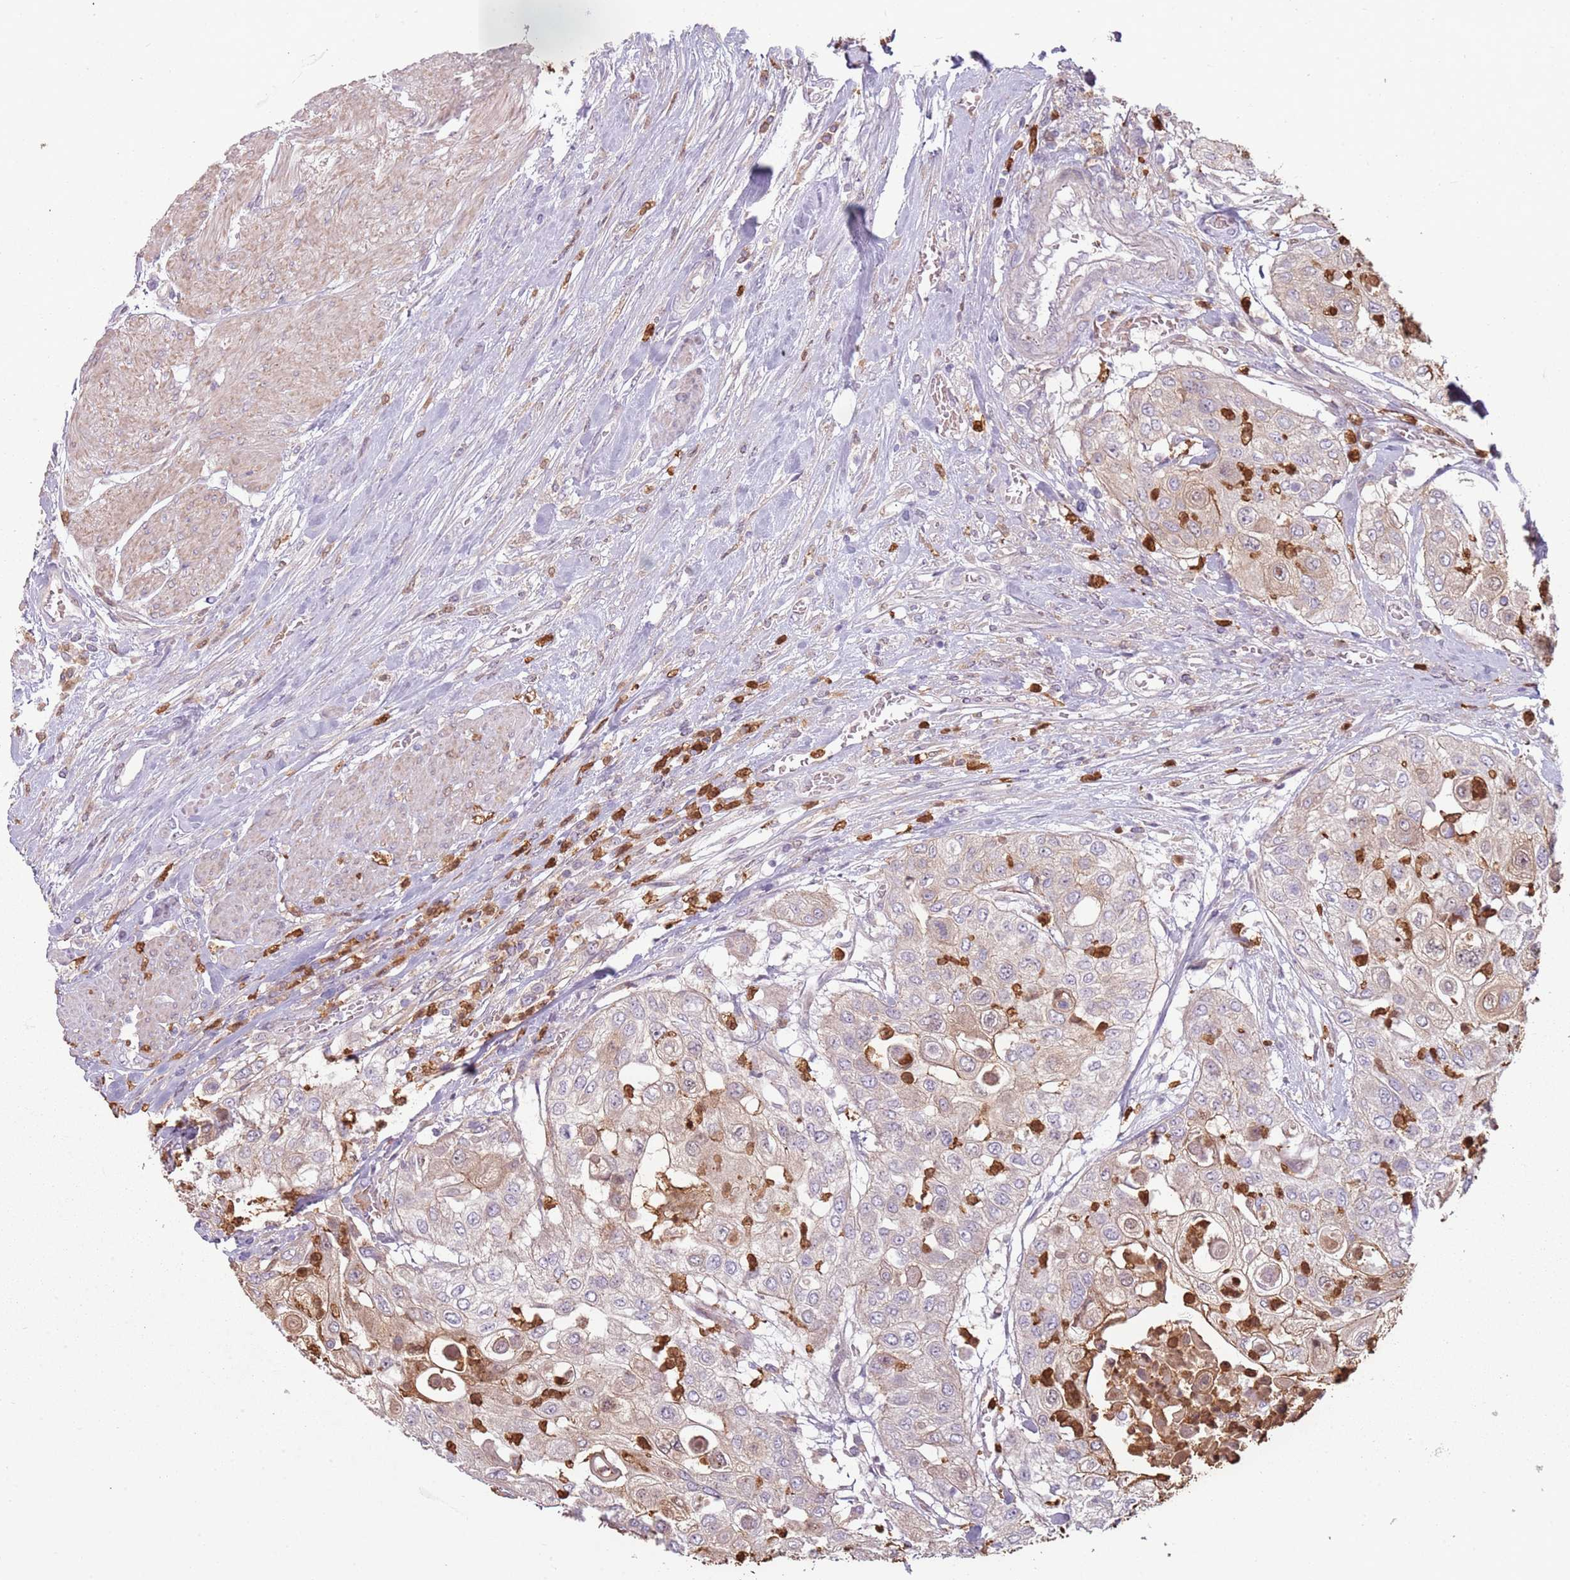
{"staining": {"intensity": "weak", "quantity": "25%-75%", "location": "cytoplasmic/membranous"}, "tissue": "urothelial cancer", "cell_type": "Tumor cells", "image_type": "cancer", "snomed": [{"axis": "morphology", "description": "Urothelial carcinoma, High grade"}, {"axis": "topography", "description": "Urinary bladder"}], "caption": "This histopathology image exhibits high-grade urothelial carcinoma stained with immunohistochemistry to label a protein in brown. The cytoplasmic/membranous of tumor cells show weak positivity for the protein. Nuclei are counter-stained blue.", "gene": "SPAG4", "patient": {"sex": "female", "age": 79}}